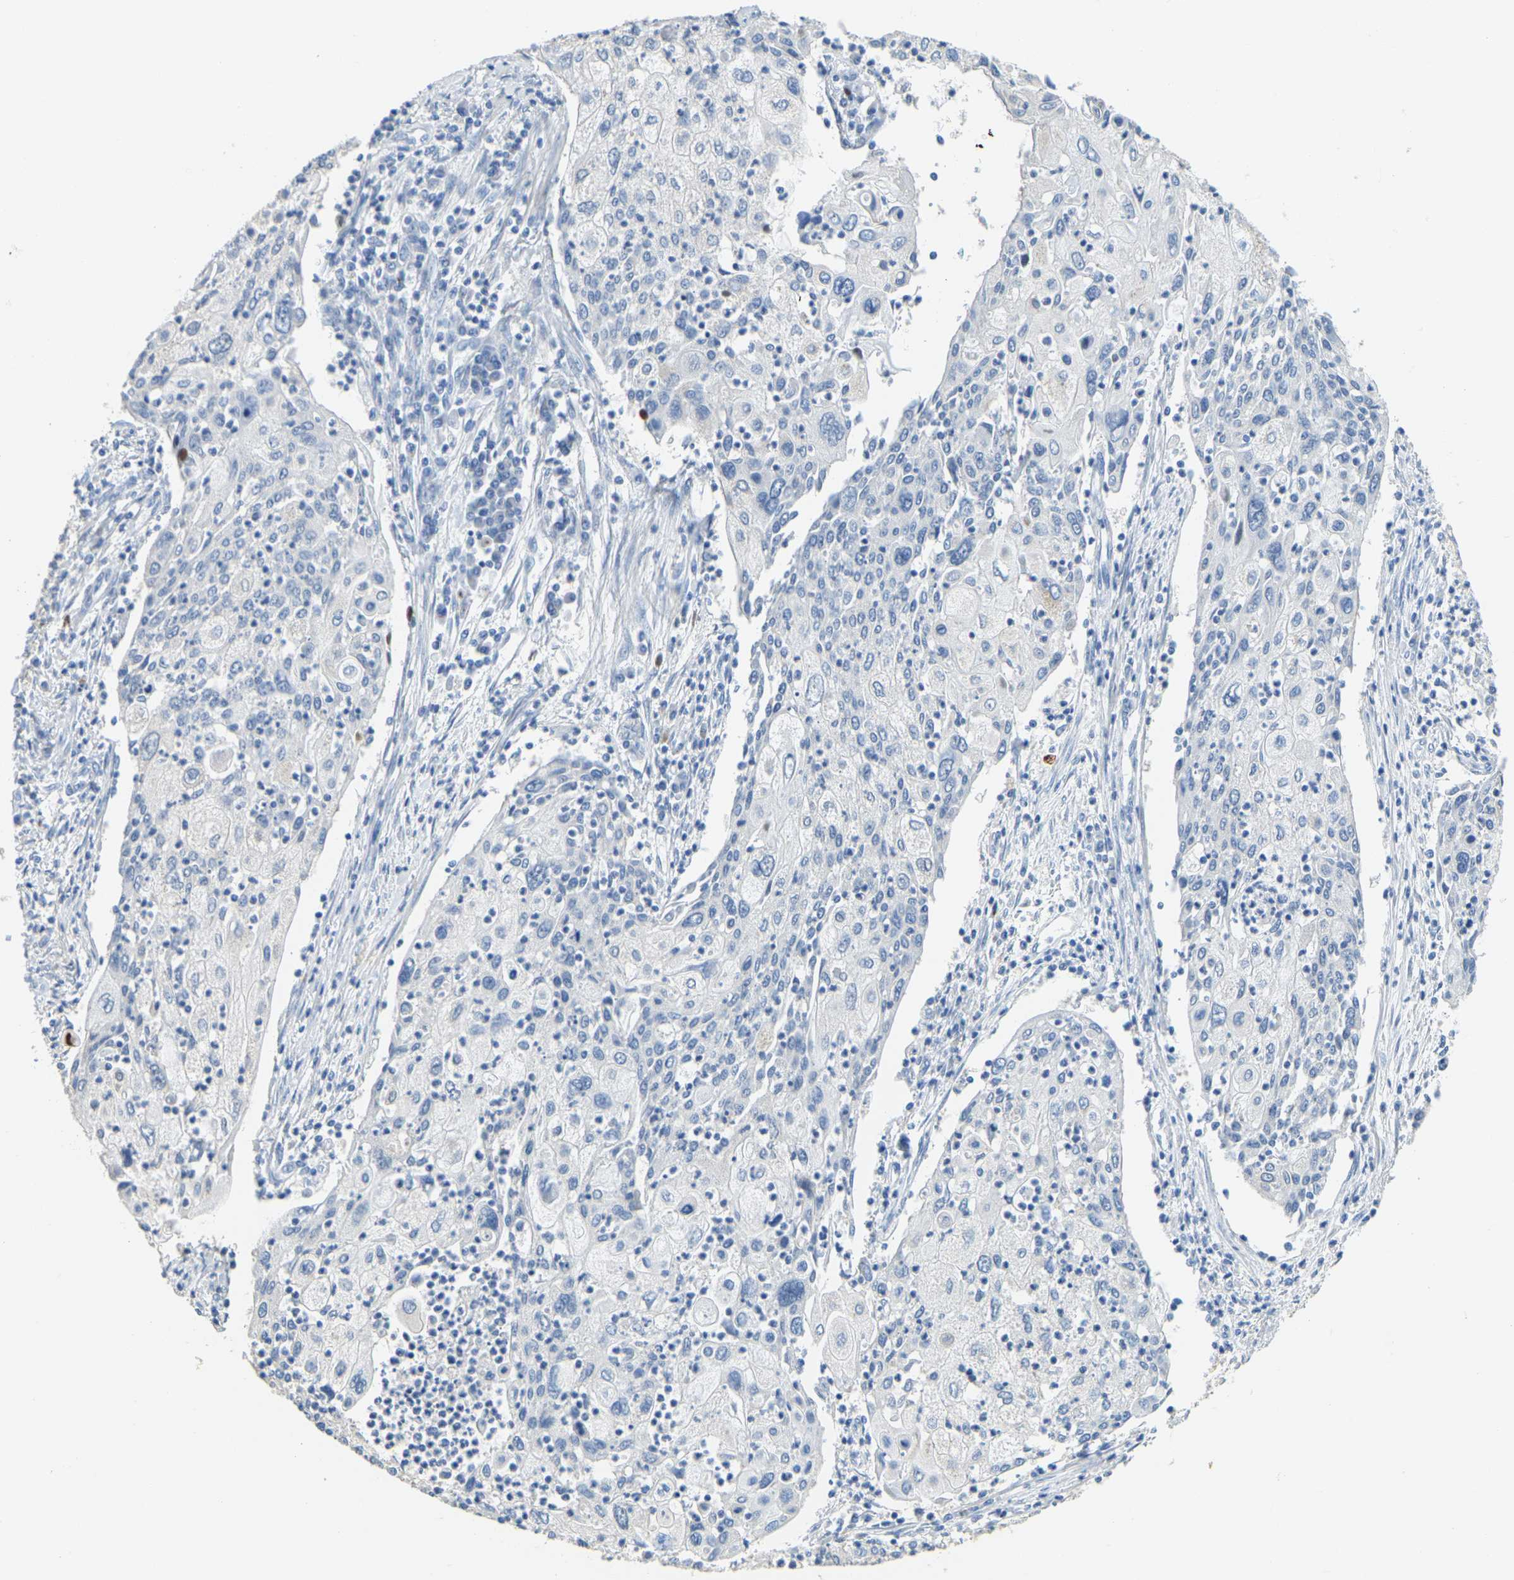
{"staining": {"intensity": "negative", "quantity": "none", "location": "none"}, "tissue": "cervical cancer", "cell_type": "Tumor cells", "image_type": "cancer", "snomed": [{"axis": "morphology", "description": "Squamous cell carcinoma, NOS"}, {"axis": "topography", "description": "Cervix"}], "caption": "An image of human cervical cancer is negative for staining in tumor cells.", "gene": "FAM174A", "patient": {"sex": "female", "age": 40}}